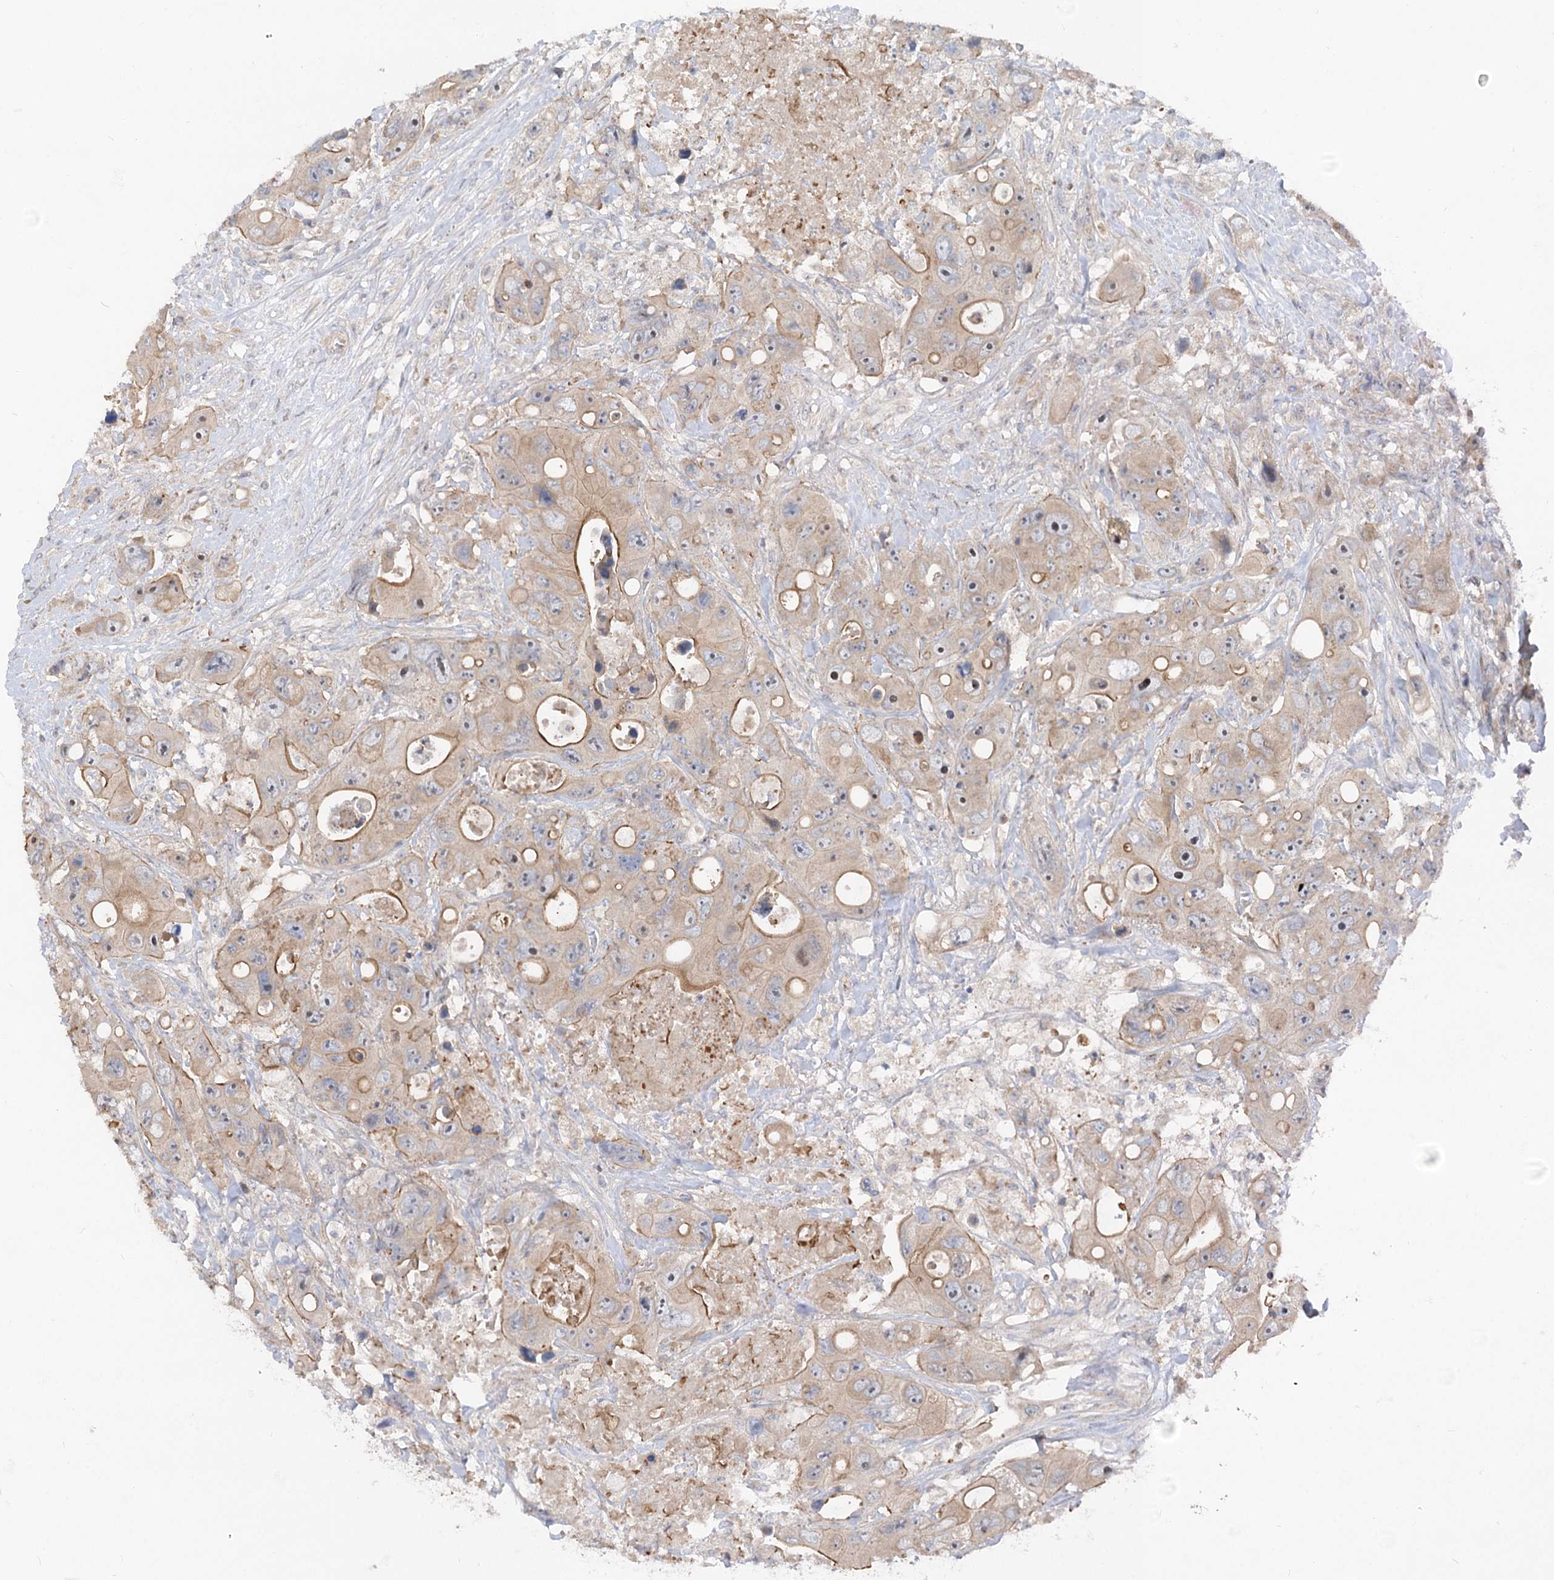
{"staining": {"intensity": "moderate", "quantity": "<25%", "location": "cytoplasmic/membranous"}, "tissue": "colorectal cancer", "cell_type": "Tumor cells", "image_type": "cancer", "snomed": [{"axis": "morphology", "description": "Adenocarcinoma, NOS"}, {"axis": "topography", "description": "Colon"}], "caption": "Adenocarcinoma (colorectal) was stained to show a protein in brown. There is low levels of moderate cytoplasmic/membranous staining in approximately <25% of tumor cells. (IHC, brightfield microscopy, high magnification).", "gene": "FGF19", "patient": {"sex": "female", "age": 46}}